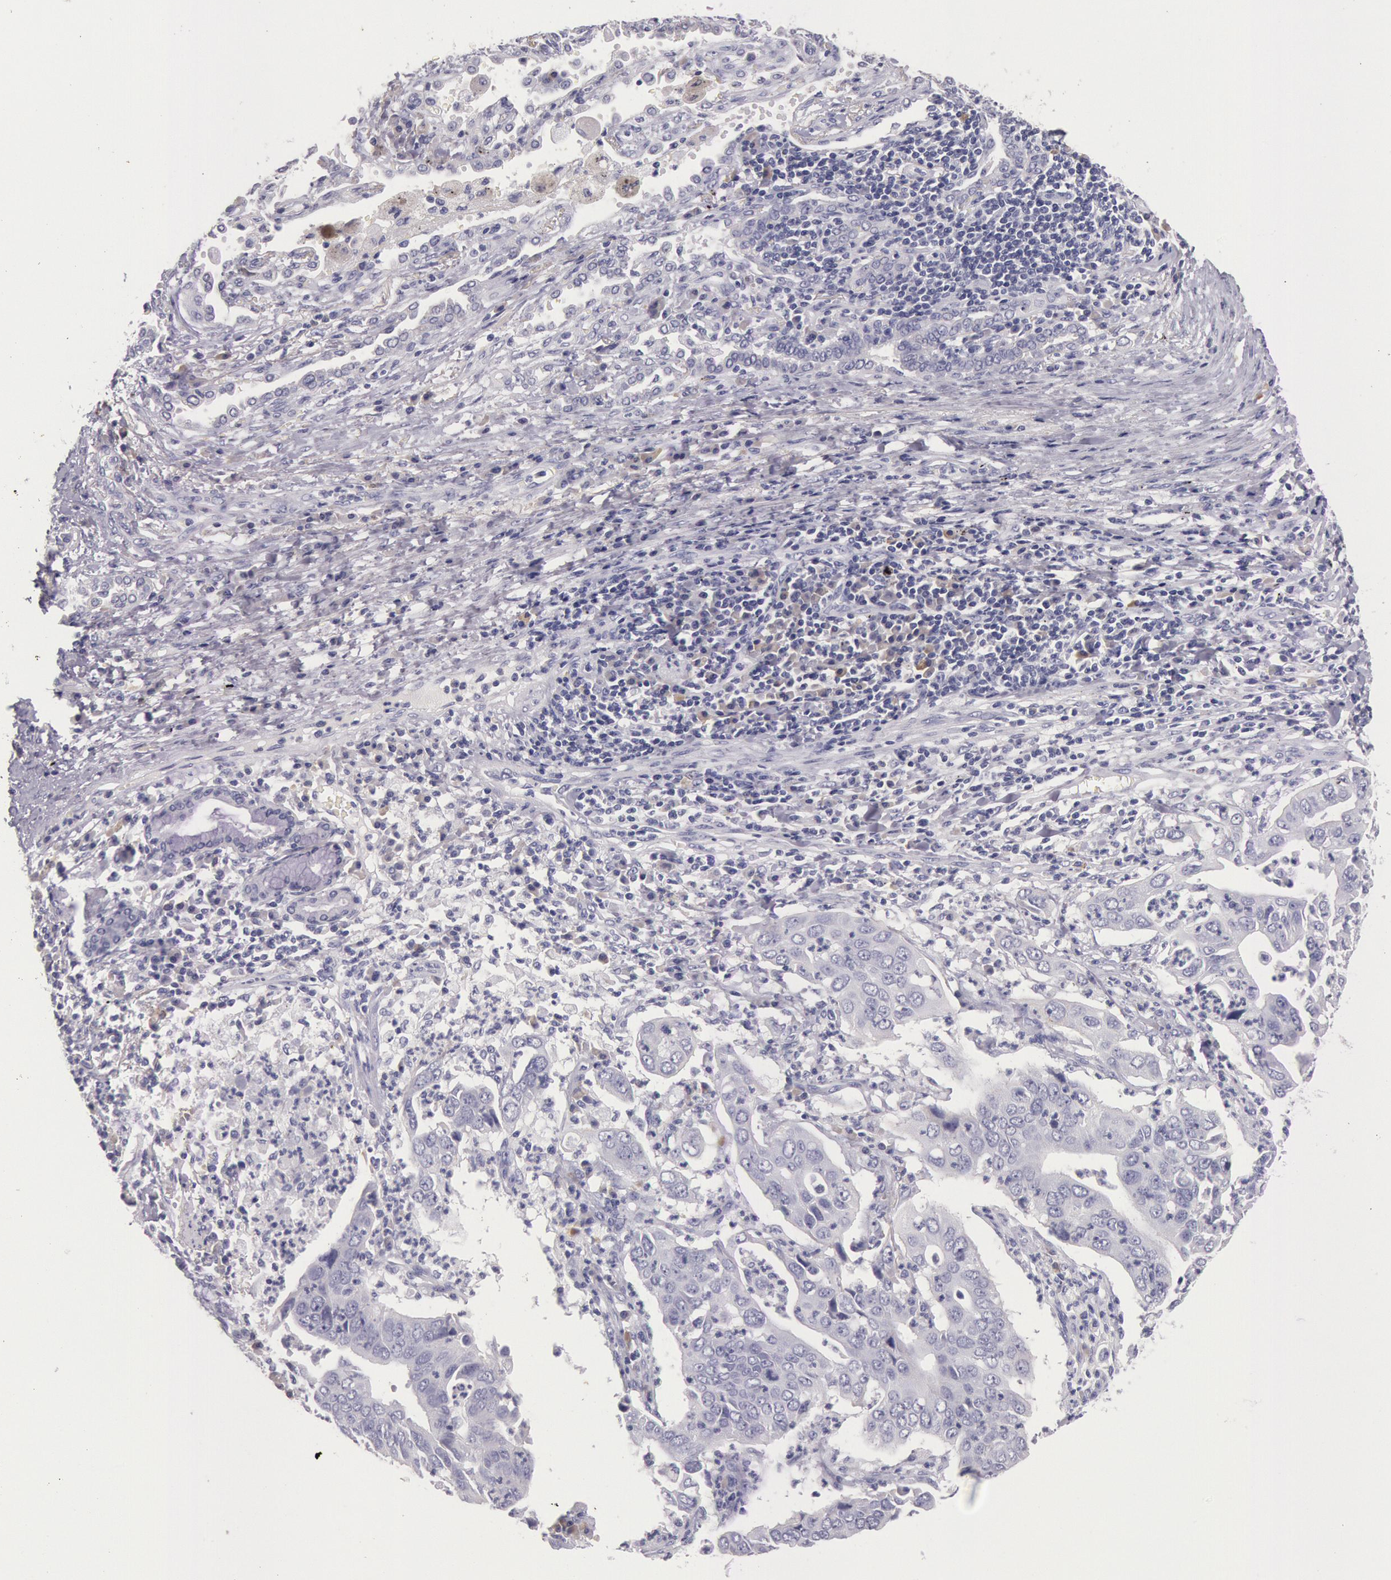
{"staining": {"intensity": "negative", "quantity": "none", "location": "none"}, "tissue": "lung cancer", "cell_type": "Tumor cells", "image_type": "cancer", "snomed": [{"axis": "morphology", "description": "Adenocarcinoma, NOS"}, {"axis": "topography", "description": "Lung"}], "caption": "Human lung cancer stained for a protein using immunohistochemistry (IHC) displays no staining in tumor cells.", "gene": "EGFR", "patient": {"sex": "male", "age": 48}}